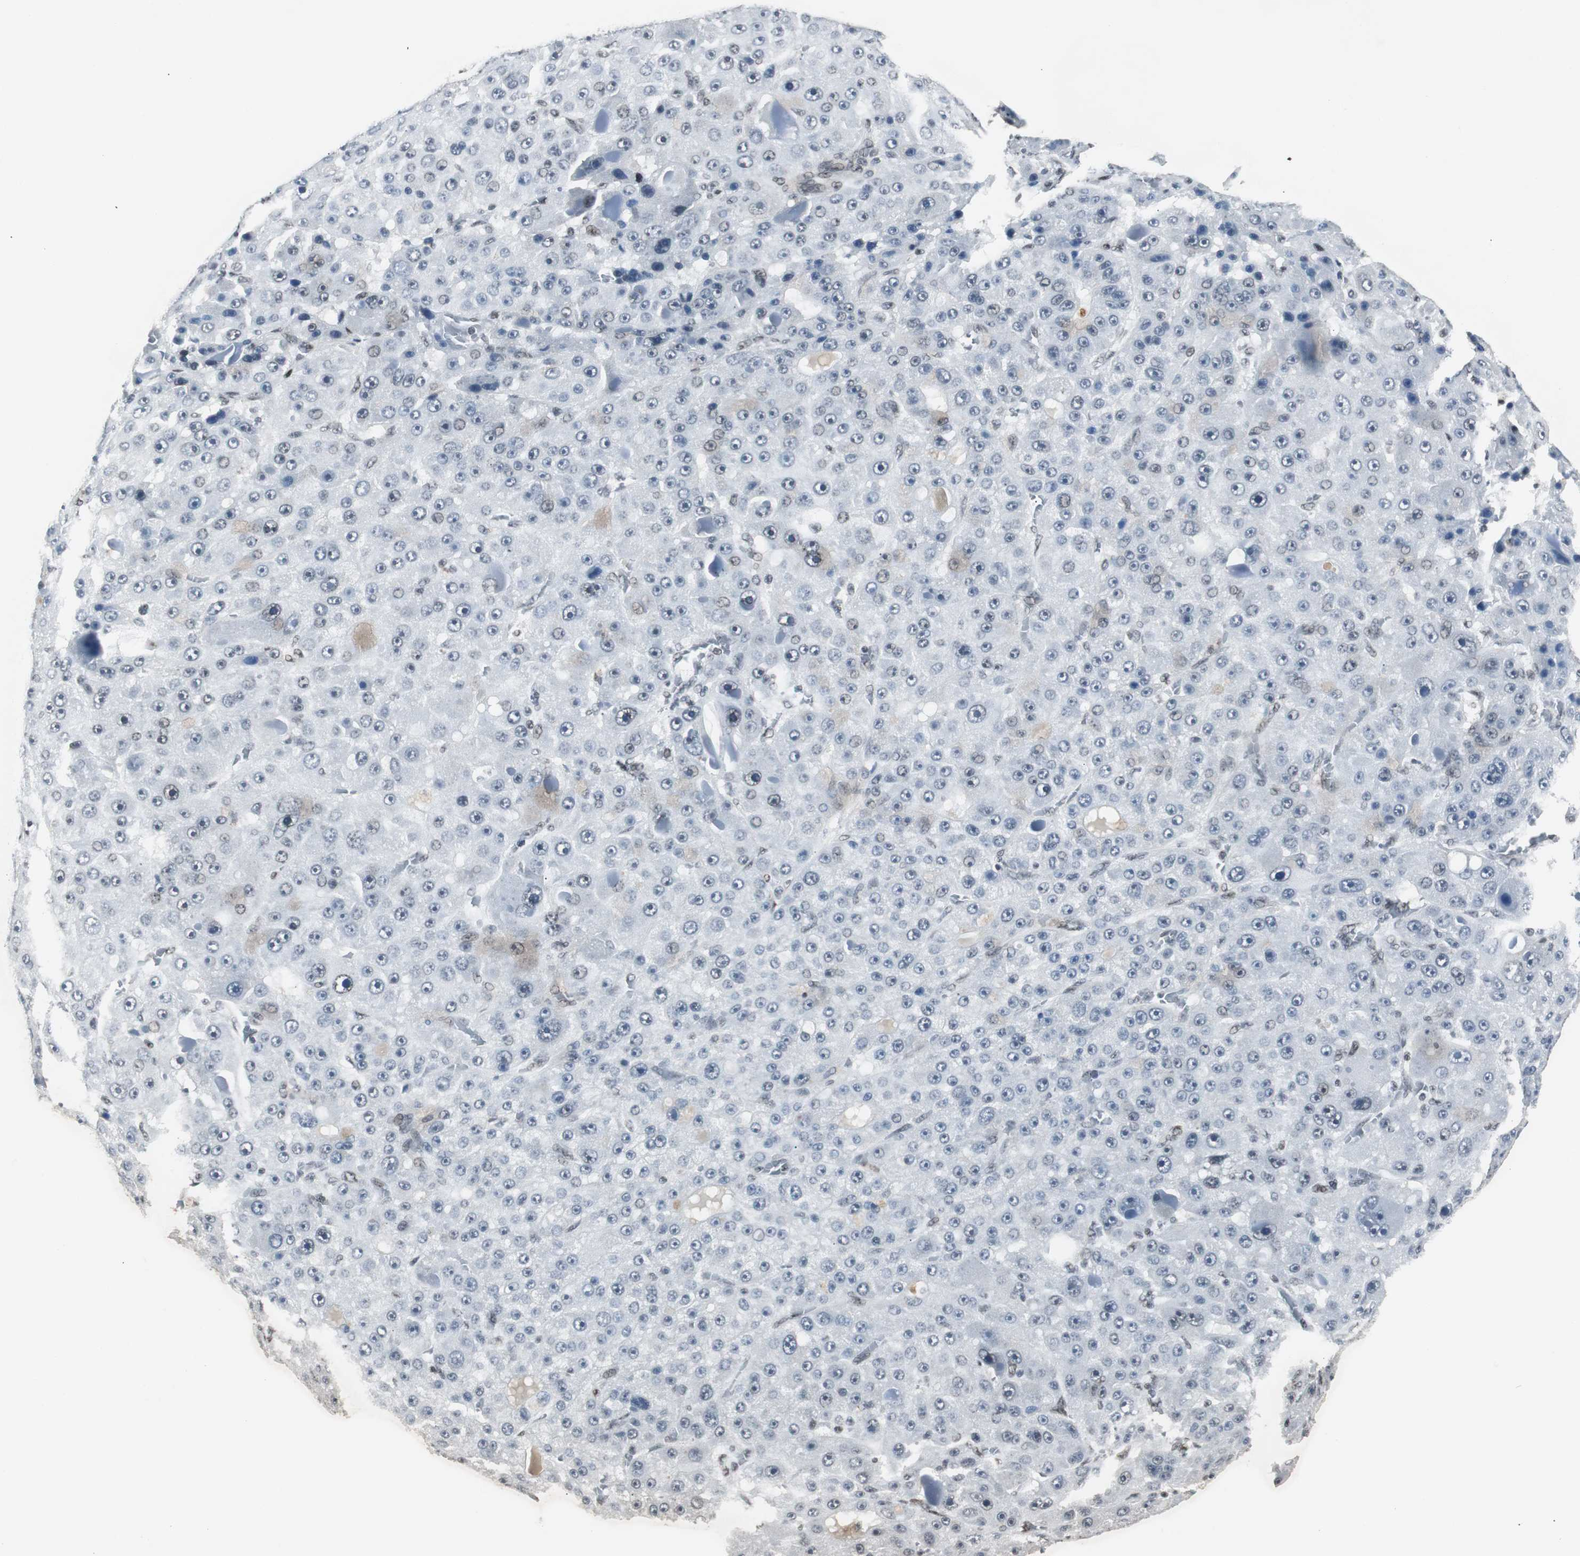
{"staining": {"intensity": "weak", "quantity": "<25%", "location": "nuclear"}, "tissue": "liver cancer", "cell_type": "Tumor cells", "image_type": "cancer", "snomed": [{"axis": "morphology", "description": "Carcinoma, Hepatocellular, NOS"}, {"axis": "topography", "description": "Liver"}], "caption": "Immunohistochemistry photomicrograph of neoplastic tissue: liver cancer stained with DAB reveals no significant protein positivity in tumor cells.", "gene": "XRCC1", "patient": {"sex": "male", "age": 76}}